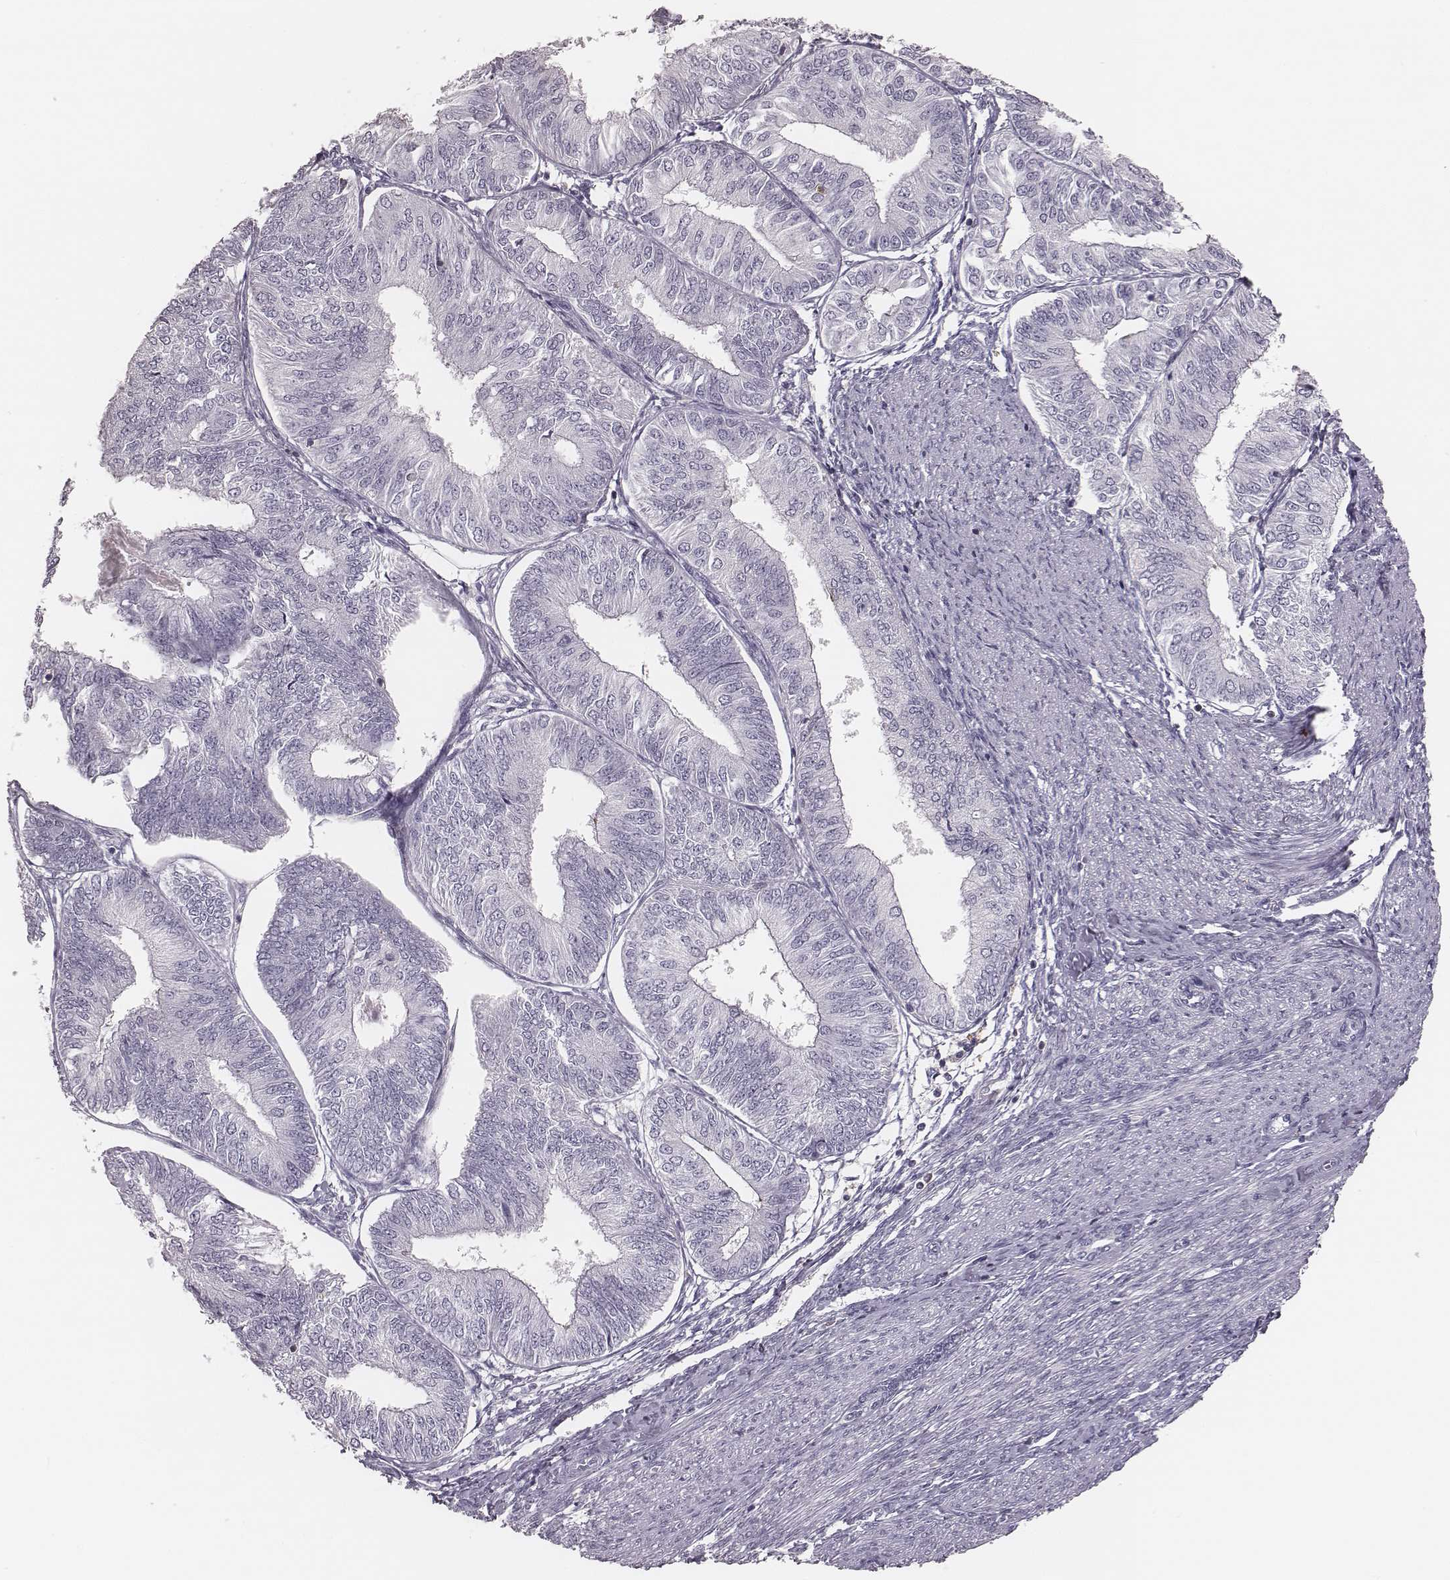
{"staining": {"intensity": "negative", "quantity": "none", "location": "none"}, "tissue": "endometrial cancer", "cell_type": "Tumor cells", "image_type": "cancer", "snomed": [{"axis": "morphology", "description": "Adenocarcinoma, NOS"}, {"axis": "topography", "description": "Endometrium"}], "caption": "High power microscopy micrograph of an IHC photomicrograph of endometrial adenocarcinoma, revealing no significant positivity in tumor cells.", "gene": "ZNF365", "patient": {"sex": "female", "age": 58}}